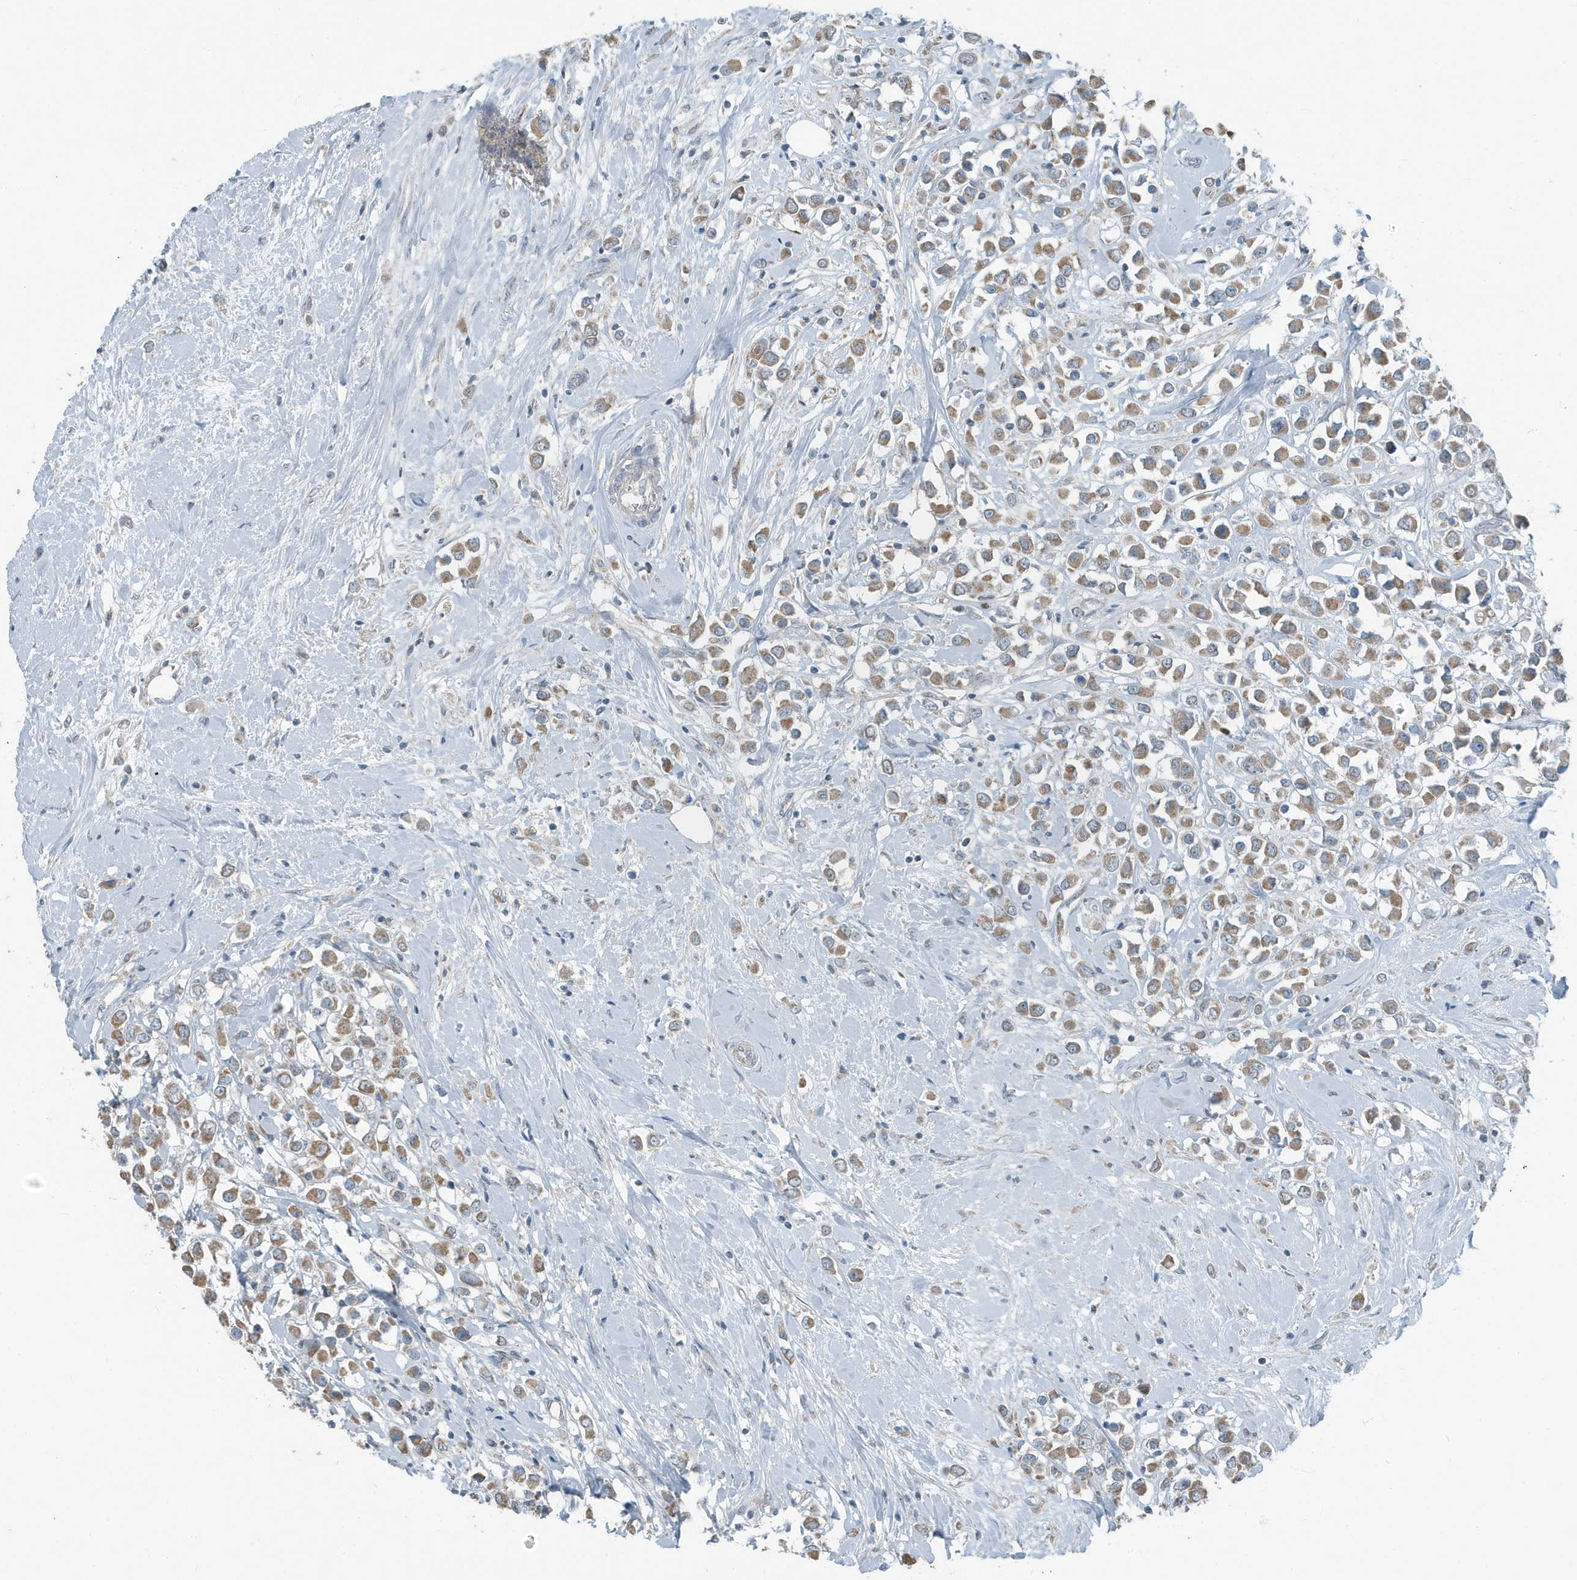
{"staining": {"intensity": "moderate", "quantity": ">75%", "location": "cytoplasmic/membranous"}, "tissue": "breast cancer", "cell_type": "Tumor cells", "image_type": "cancer", "snomed": [{"axis": "morphology", "description": "Duct carcinoma"}, {"axis": "topography", "description": "Breast"}], "caption": "Breast cancer (invasive ductal carcinoma) was stained to show a protein in brown. There is medium levels of moderate cytoplasmic/membranous expression in about >75% of tumor cells.", "gene": "MT-CYB", "patient": {"sex": "female", "age": 61}}